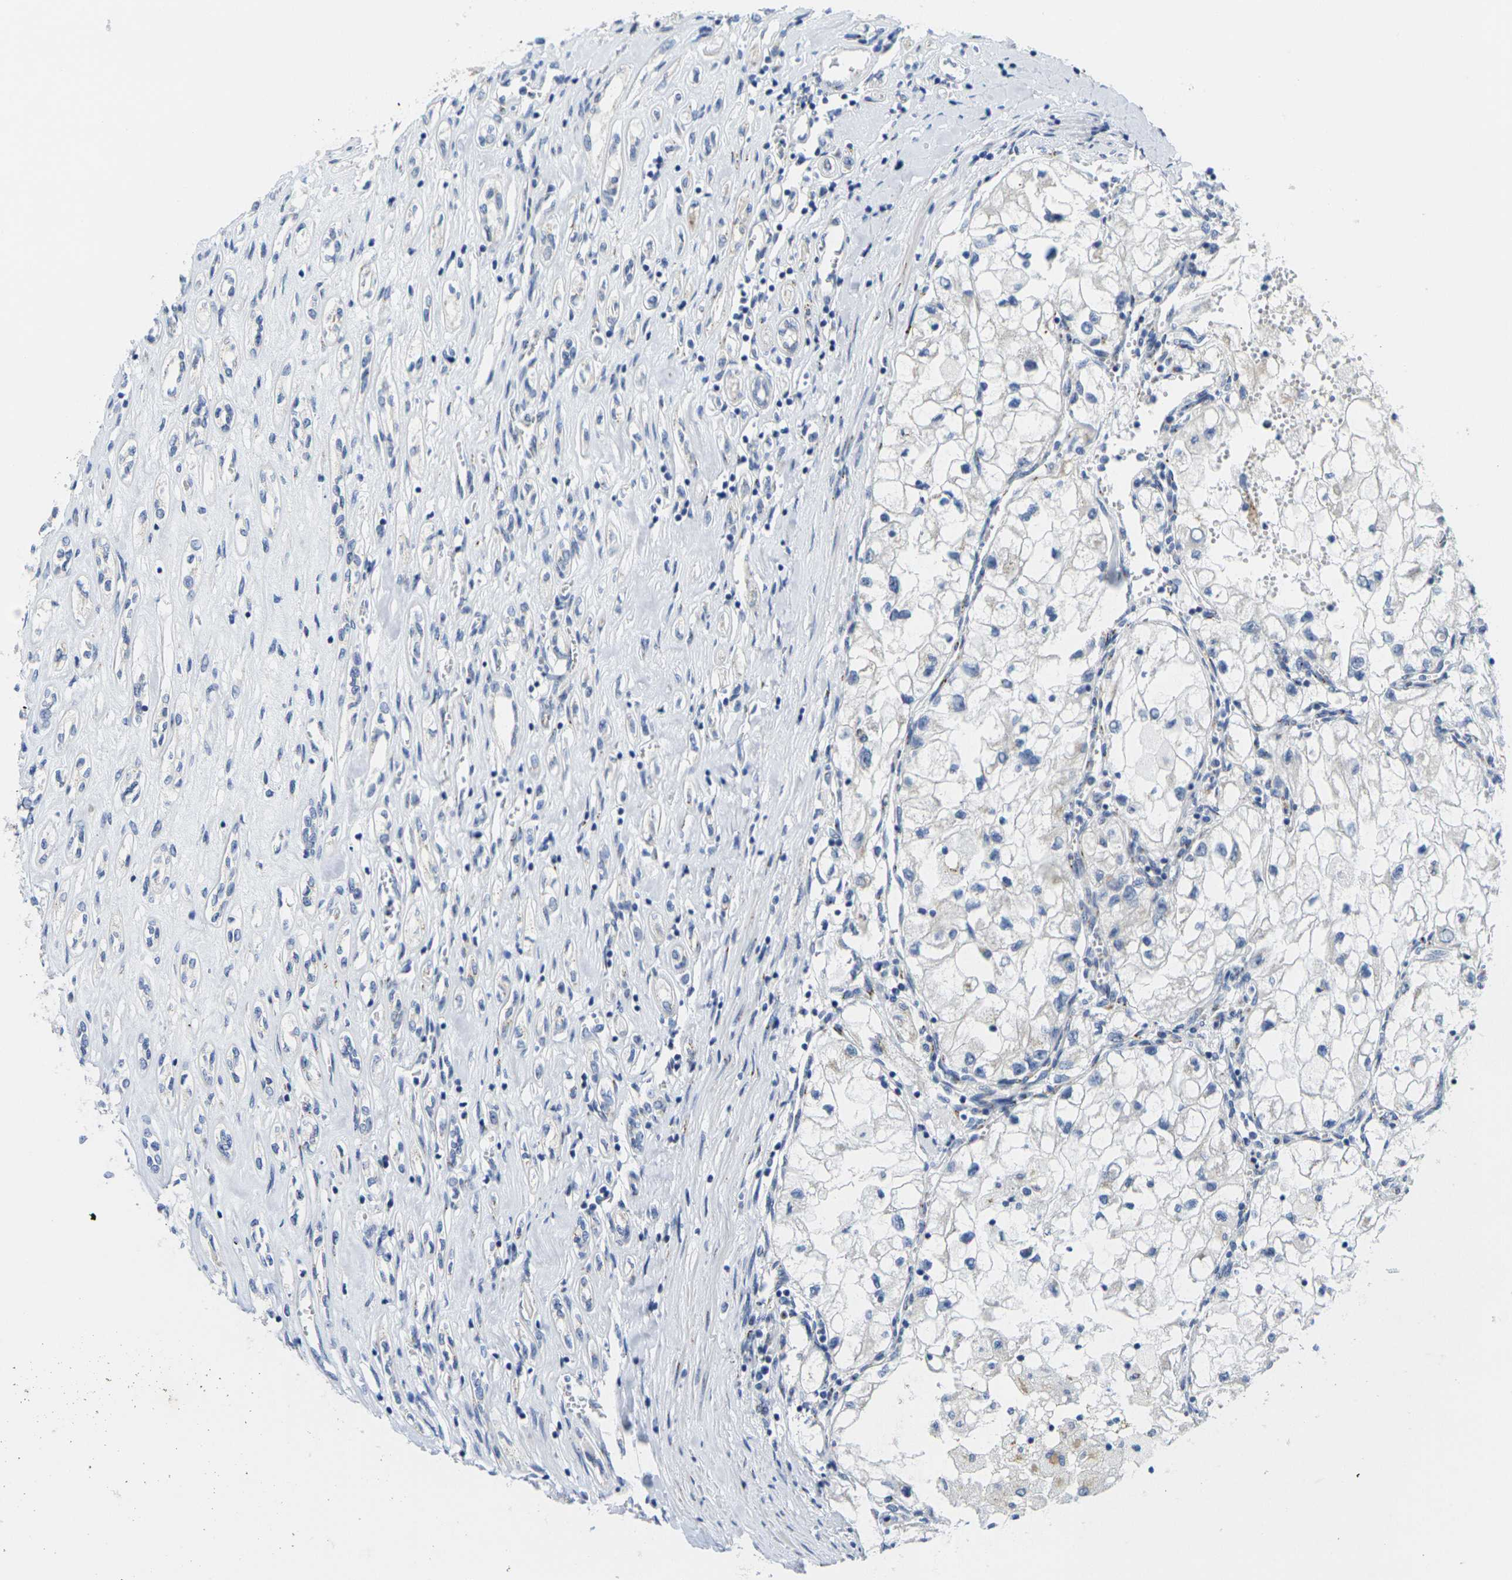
{"staining": {"intensity": "negative", "quantity": "none", "location": "none"}, "tissue": "renal cancer", "cell_type": "Tumor cells", "image_type": "cancer", "snomed": [{"axis": "morphology", "description": "Adenocarcinoma, NOS"}, {"axis": "topography", "description": "Kidney"}], "caption": "This is a photomicrograph of immunohistochemistry (IHC) staining of renal adenocarcinoma, which shows no expression in tumor cells.", "gene": "CRK", "patient": {"sex": "female", "age": 70}}